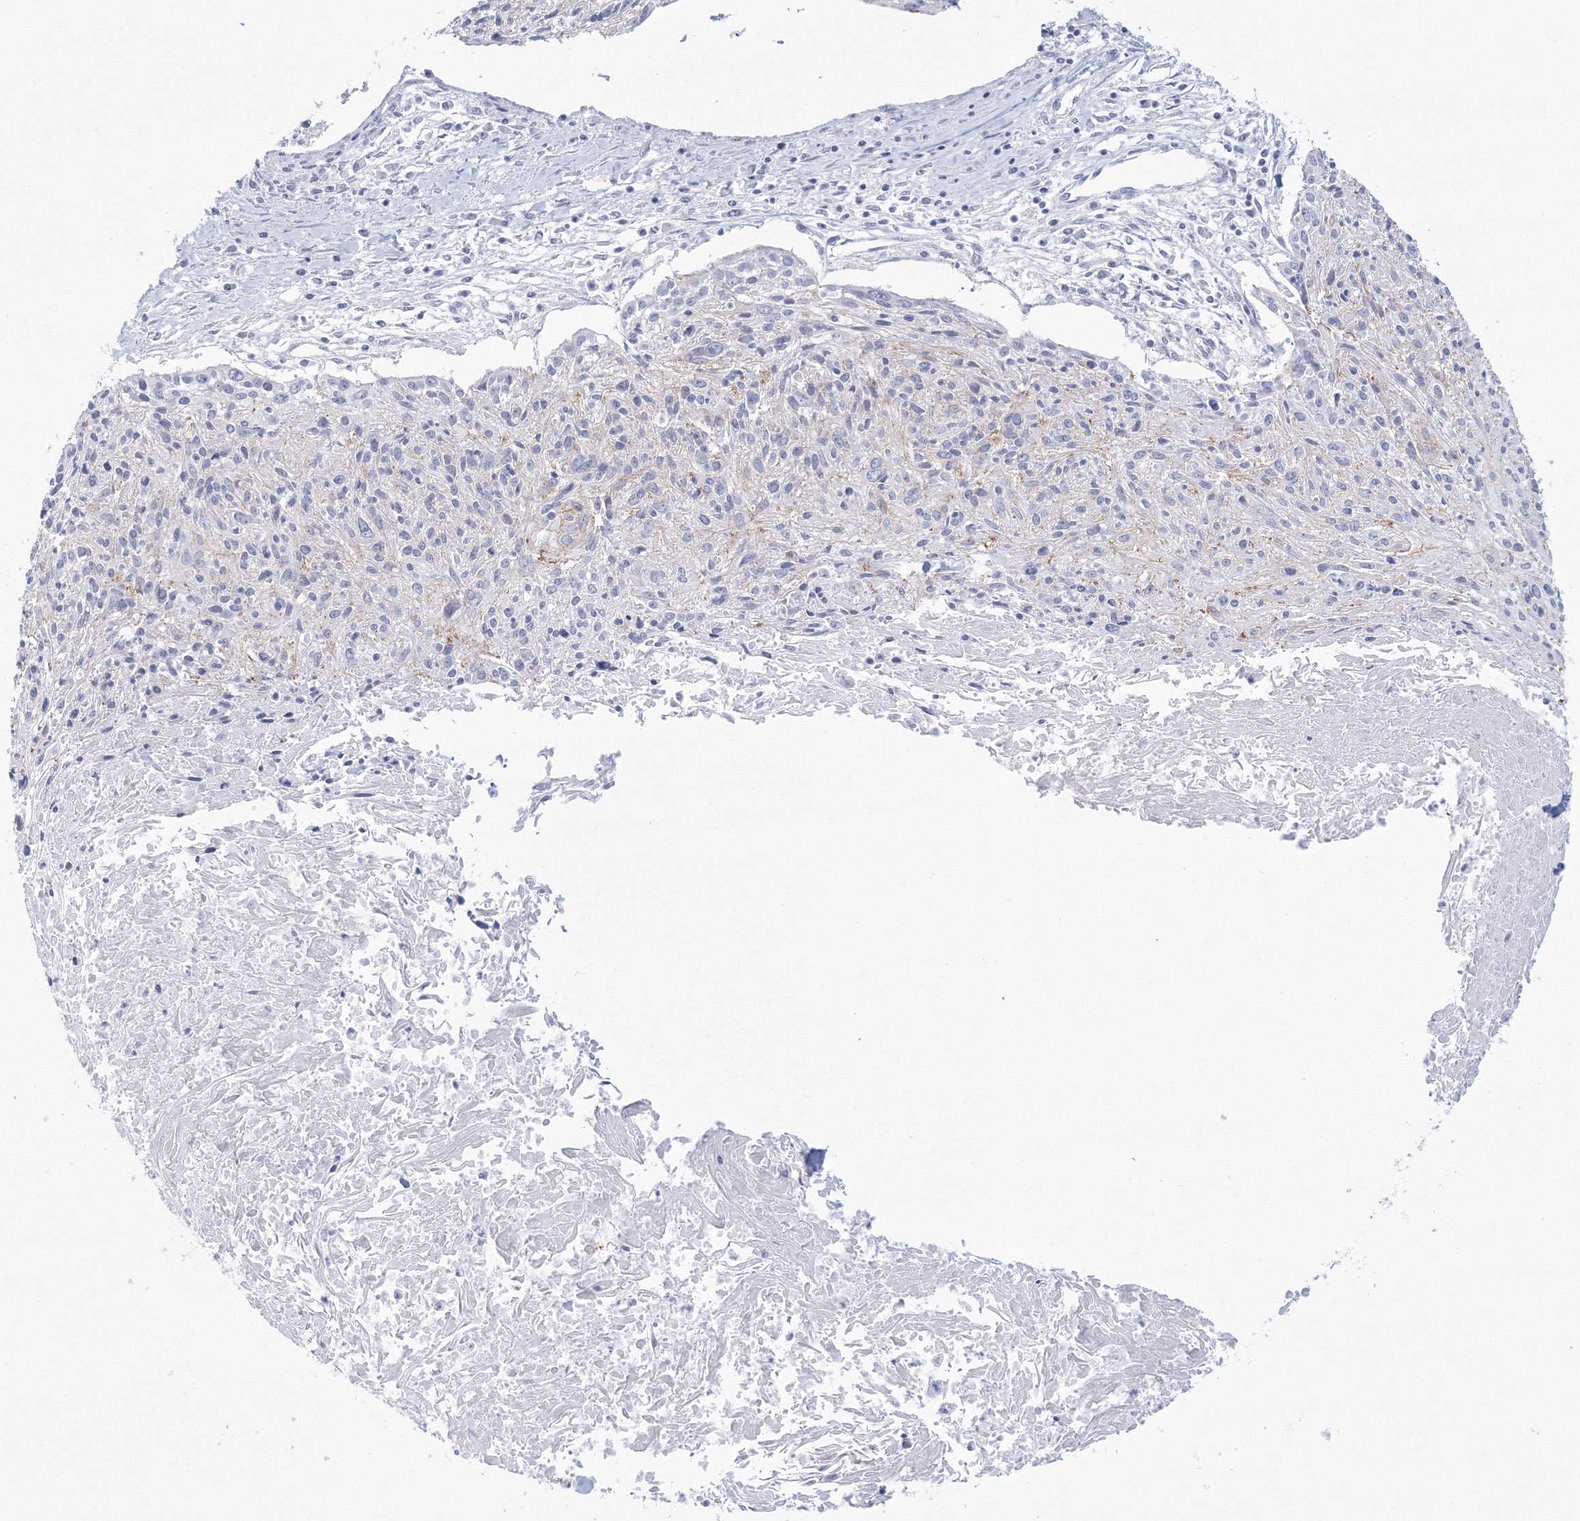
{"staining": {"intensity": "moderate", "quantity": "<25%", "location": "cytoplasmic/membranous"}, "tissue": "cervical cancer", "cell_type": "Tumor cells", "image_type": "cancer", "snomed": [{"axis": "morphology", "description": "Squamous cell carcinoma, NOS"}, {"axis": "topography", "description": "Cervix"}], "caption": "This is a histology image of immunohistochemistry (IHC) staining of squamous cell carcinoma (cervical), which shows moderate staining in the cytoplasmic/membranous of tumor cells.", "gene": "VSIG1", "patient": {"sex": "female", "age": 51}}